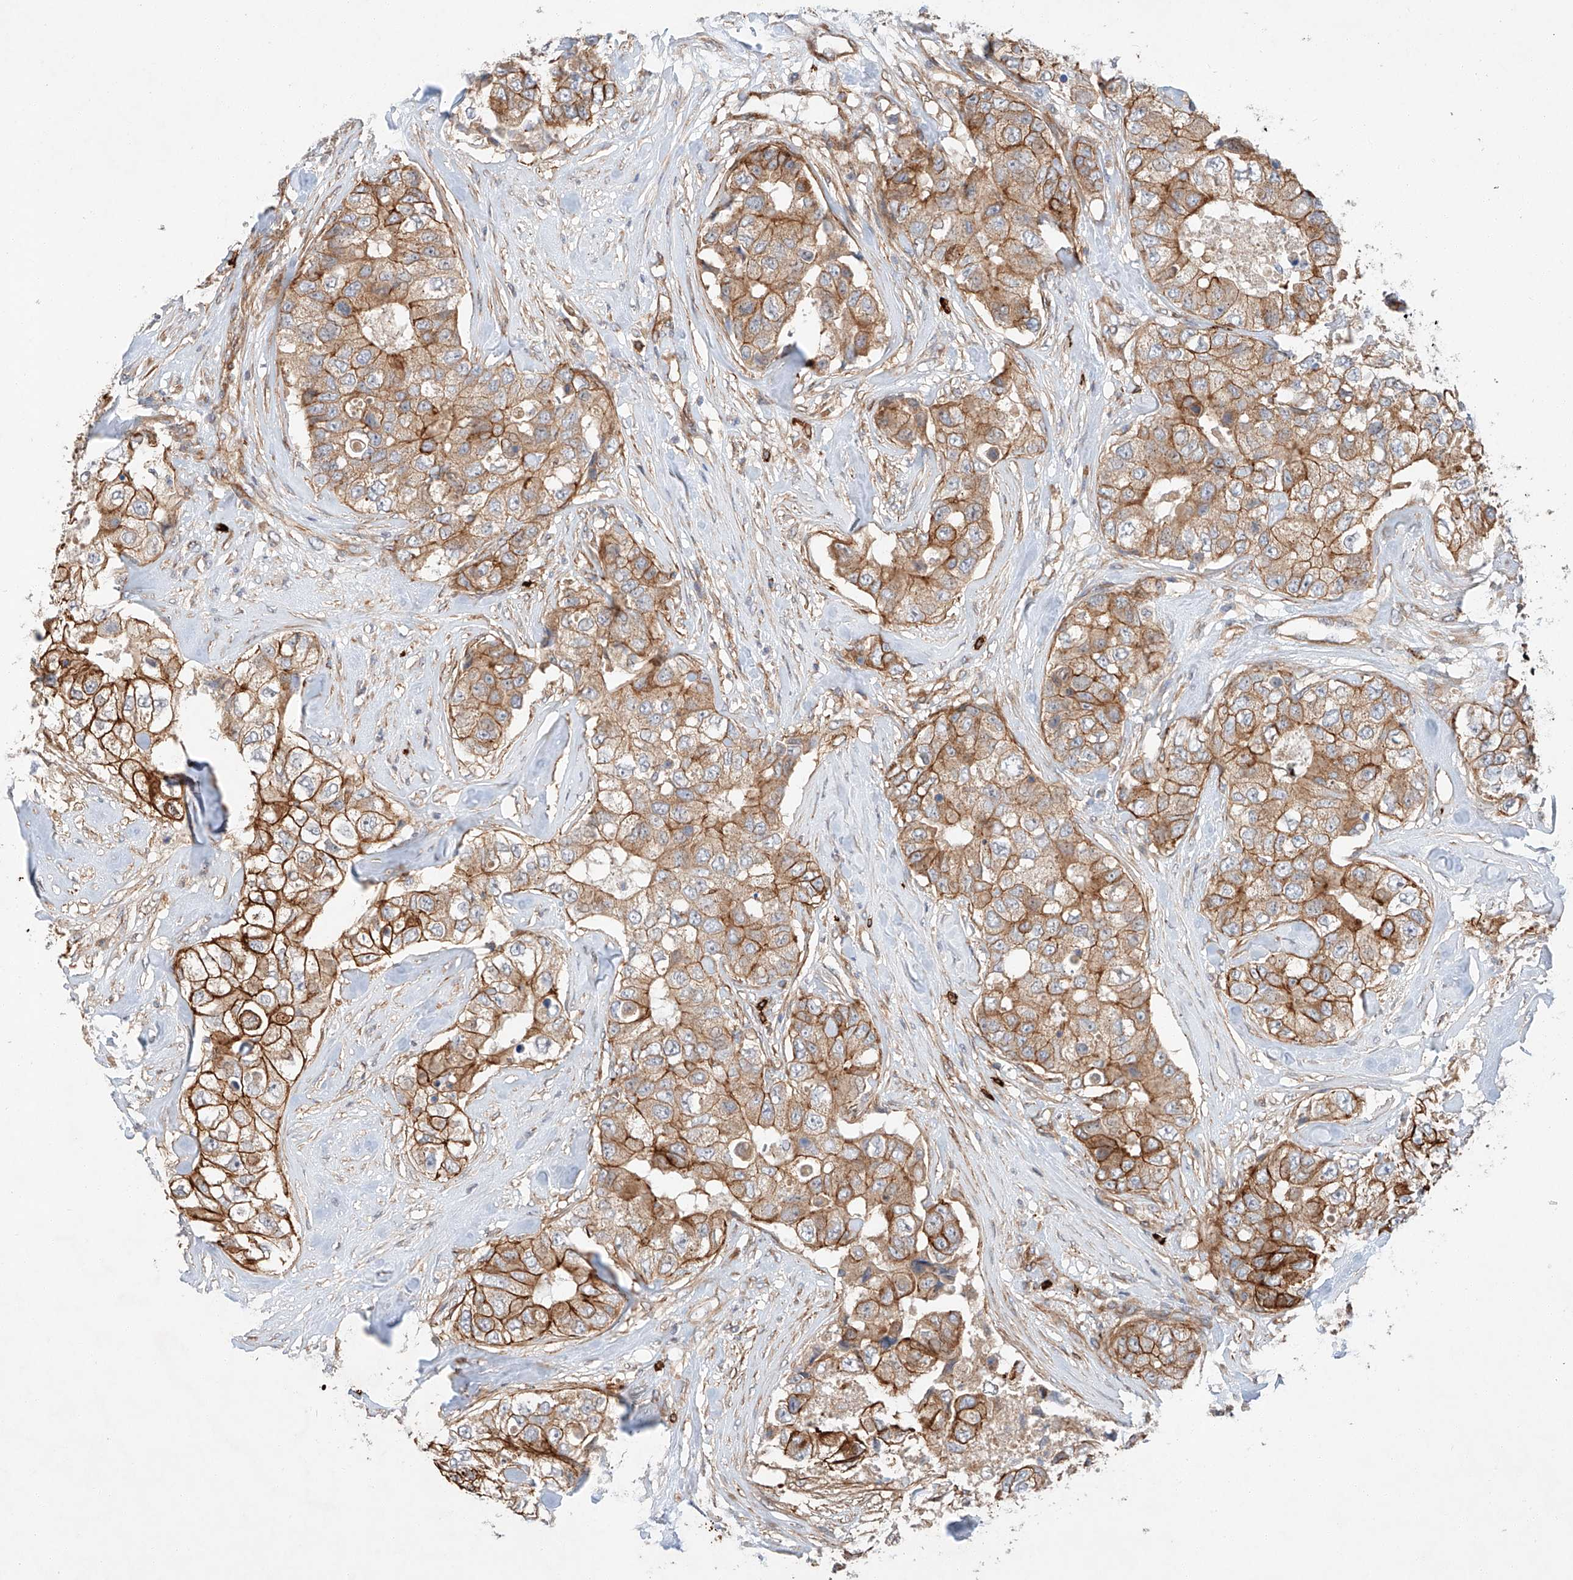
{"staining": {"intensity": "moderate", "quantity": ">75%", "location": "cytoplasmic/membranous"}, "tissue": "breast cancer", "cell_type": "Tumor cells", "image_type": "cancer", "snomed": [{"axis": "morphology", "description": "Duct carcinoma"}, {"axis": "topography", "description": "Breast"}], "caption": "Immunohistochemistry (IHC) (DAB (3,3'-diaminobenzidine)) staining of human breast infiltrating ductal carcinoma shows moderate cytoplasmic/membranous protein staining in approximately >75% of tumor cells.", "gene": "MINDY4", "patient": {"sex": "female", "age": 62}}